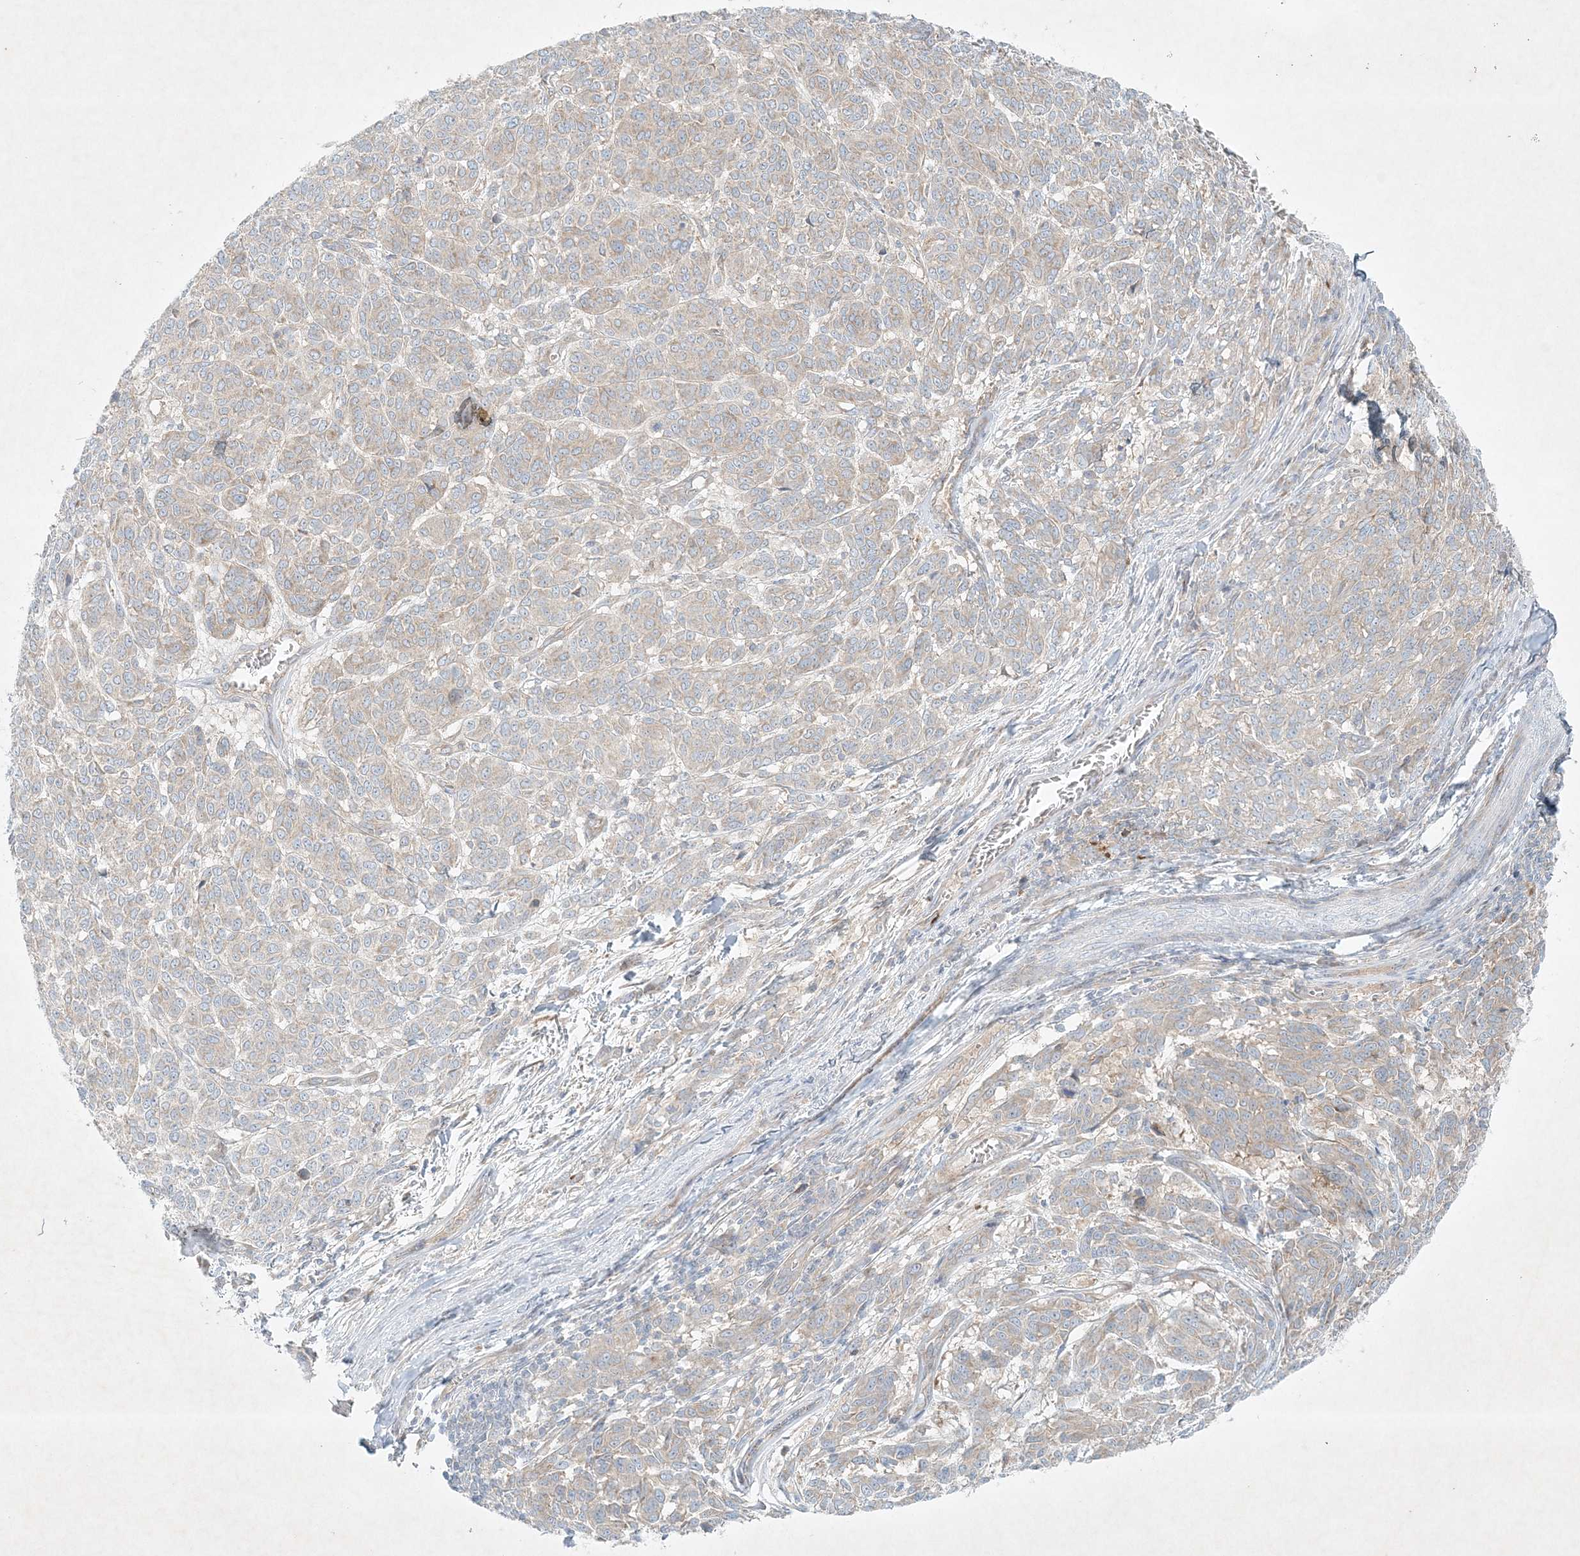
{"staining": {"intensity": "moderate", "quantity": ">75%", "location": "cytoplasmic/membranous"}, "tissue": "melanoma", "cell_type": "Tumor cells", "image_type": "cancer", "snomed": [{"axis": "morphology", "description": "Malignant melanoma, NOS"}, {"axis": "topography", "description": "Skin"}], "caption": "Melanoma stained with a protein marker exhibits moderate staining in tumor cells.", "gene": "STK11IP", "patient": {"sex": "male", "age": 49}}